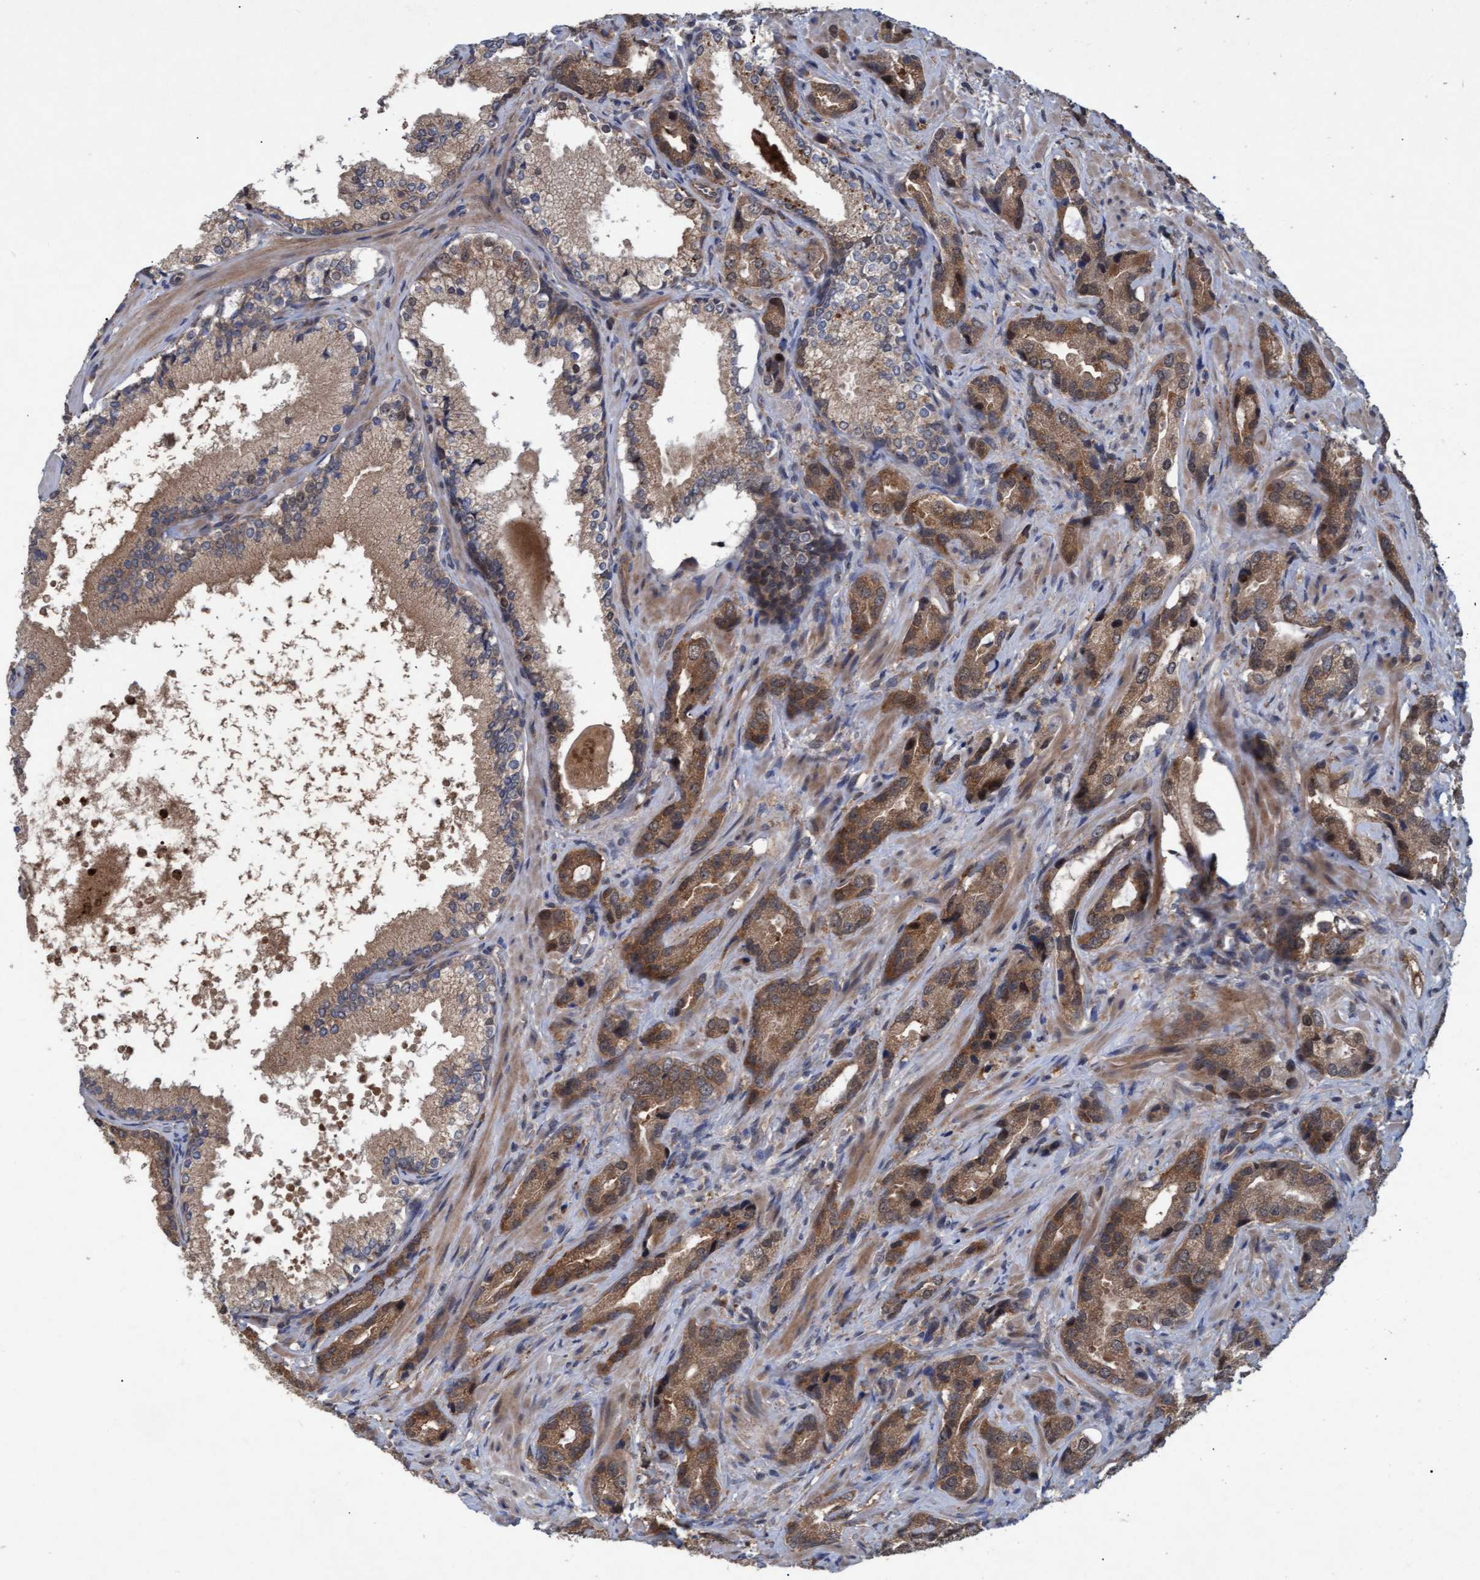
{"staining": {"intensity": "moderate", "quantity": ">75%", "location": "cytoplasmic/membranous,nuclear"}, "tissue": "prostate cancer", "cell_type": "Tumor cells", "image_type": "cancer", "snomed": [{"axis": "morphology", "description": "Adenocarcinoma, High grade"}, {"axis": "topography", "description": "Prostate"}], "caption": "This is an image of immunohistochemistry staining of prostate cancer, which shows moderate staining in the cytoplasmic/membranous and nuclear of tumor cells.", "gene": "PSMB6", "patient": {"sex": "male", "age": 63}}